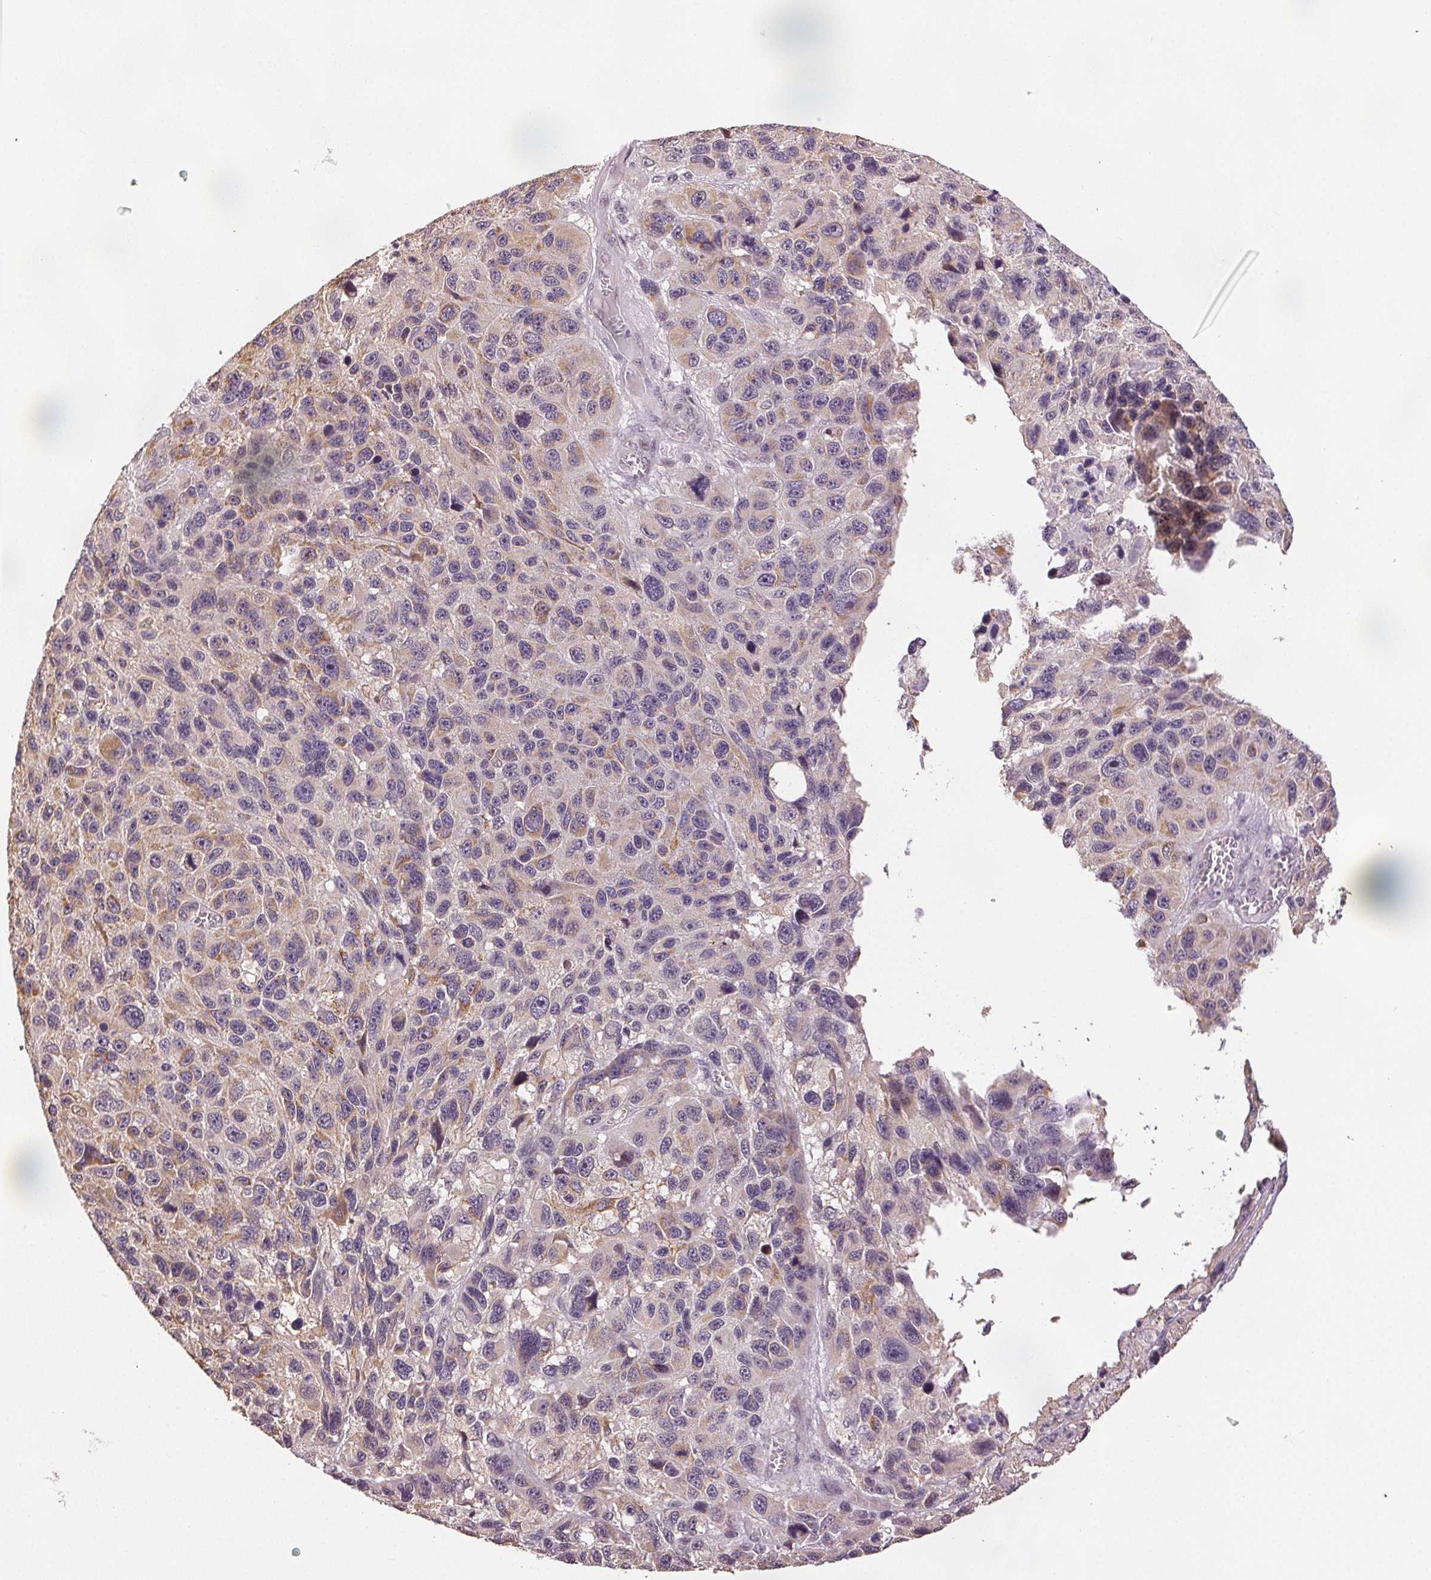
{"staining": {"intensity": "negative", "quantity": "none", "location": "none"}, "tissue": "melanoma", "cell_type": "Tumor cells", "image_type": "cancer", "snomed": [{"axis": "morphology", "description": "Malignant melanoma, NOS"}, {"axis": "topography", "description": "Skin"}], "caption": "High power microscopy histopathology image of an immunohistochemistry (IHC) photomicrograph of malignant melanoma, revealing no significant expression in tumor cells.", "gene": "PLCB1", "patient": {"sex": "male", "age": 53}}